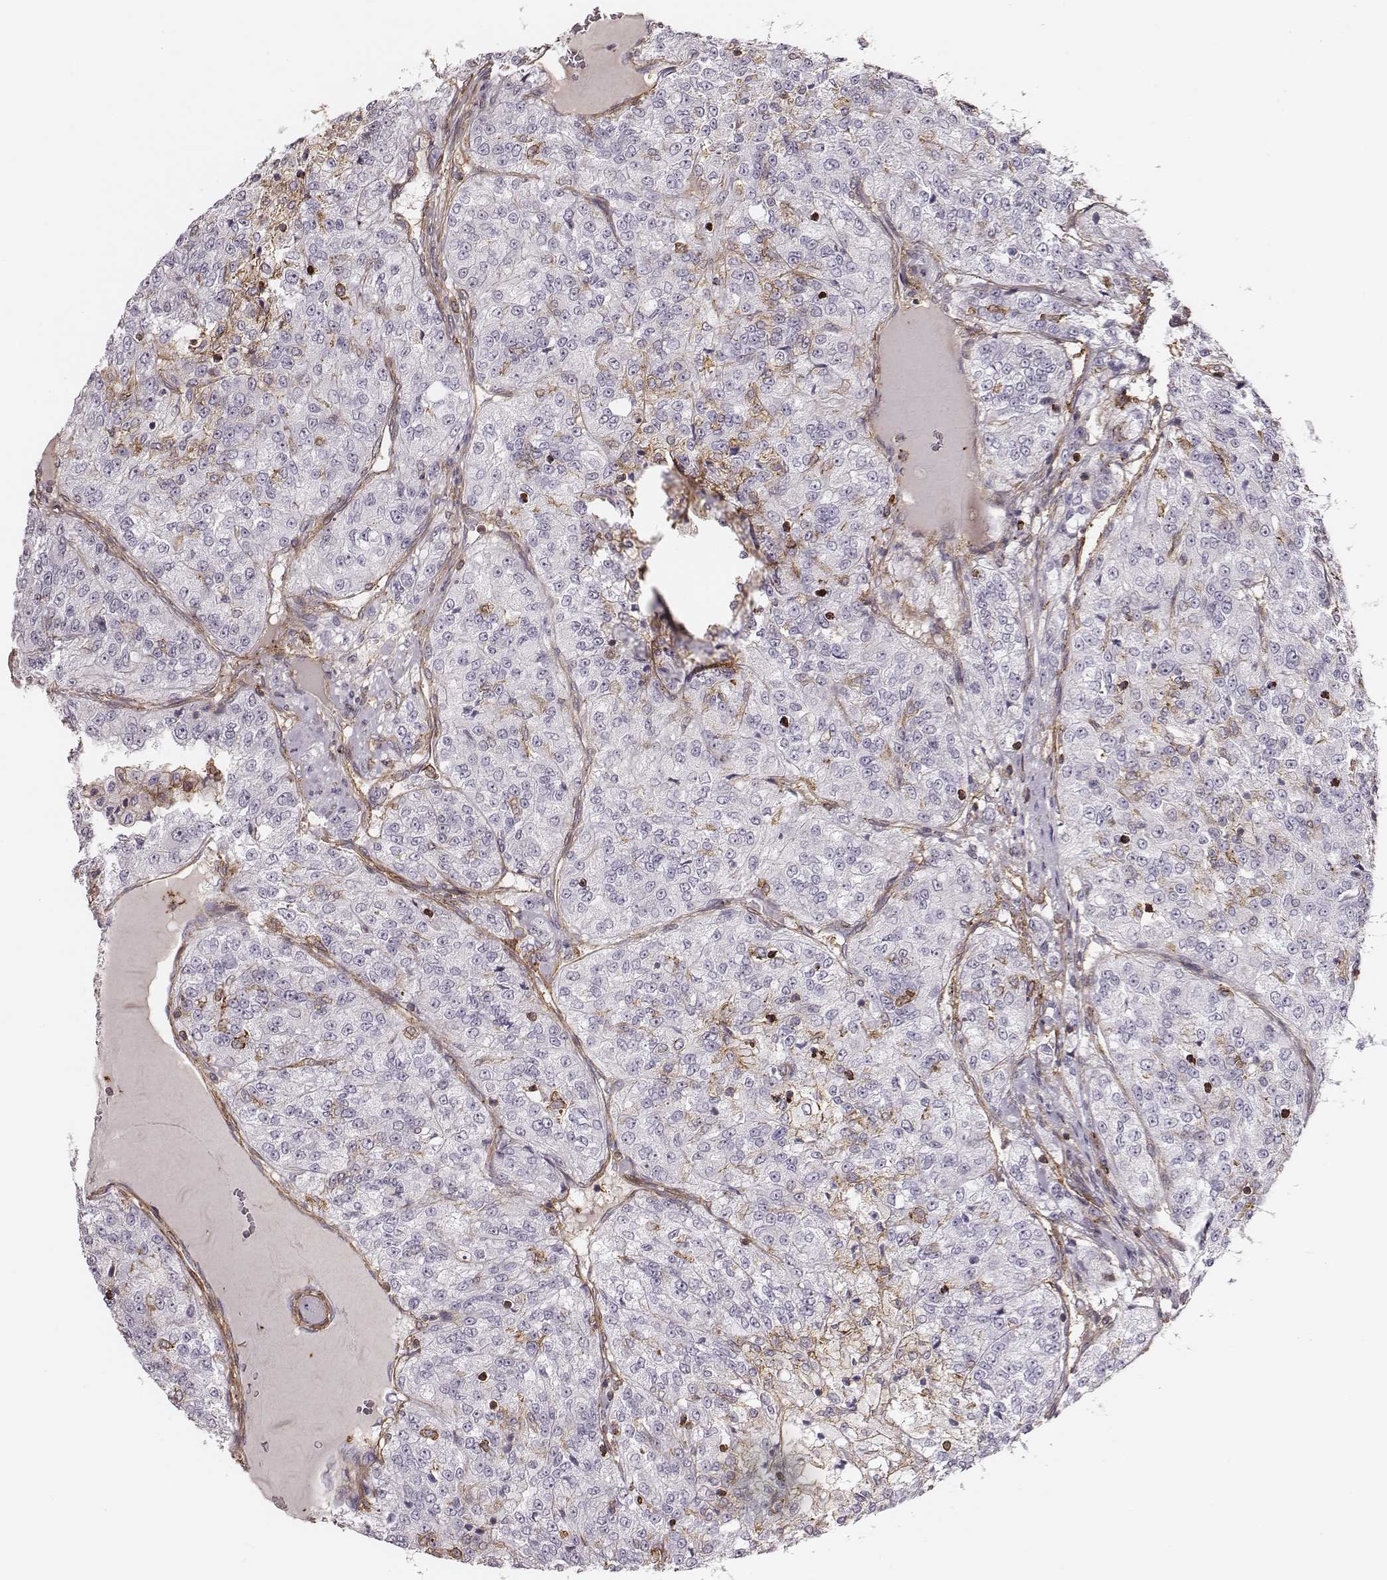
{"staining": {"intensity": "negative", "quantity": "none", "location": "none"}, "tissue": "renal cancer", "cell_type": "Tumor cells", "image_type": "cancer", "snomed": [{"axis": "morphology", "description": "Adenocarcinoma, NOS"}, {"axis": "topography", "description": "Kidney"}], "caption": "This is an immunohistochemistry (IHC) histopathology image of renal cancer. There is no staining in tumor cells.", "gene": "ZYX", "patient": {"sex": "female", "age": 63}}